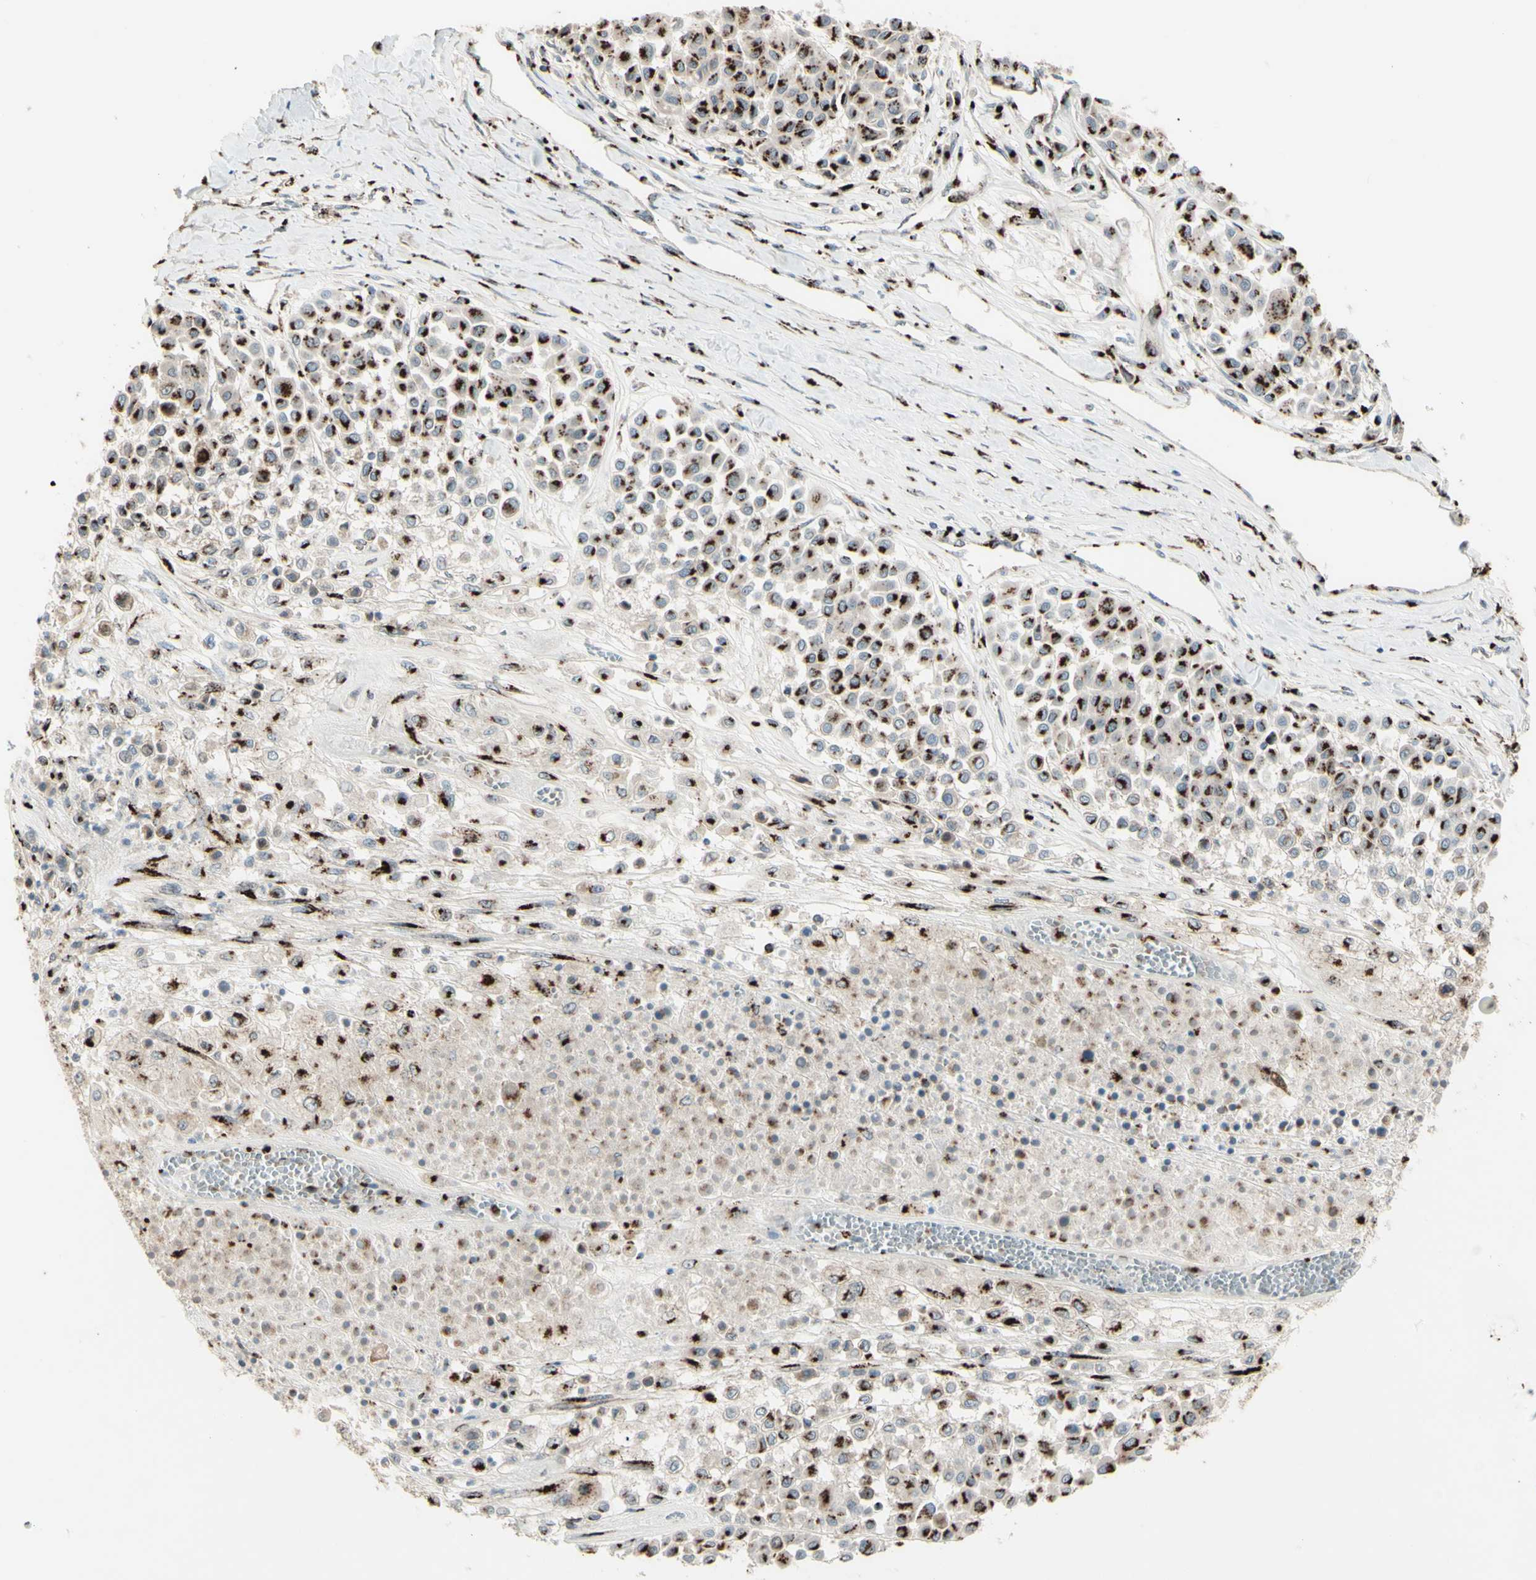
{"staining": {"intensity": "moderate", "quantity": ">75%", "location": "cytoplasmic/membranous"}, "tissue": "melanoma", "cell_type": "Tumor cells", "image_type": "cancer", "snomed": [{"axis": "morphology", "description": "Malignant melanoma, Metastatic site"}, {"axis": "topography", "description": "Soft tissue"}], "caption": "DAB immunohistochemical staining of human melanoma exhibits moderate cytoplasmic/membranous protein expression in approximately >75% of tumor cells. The protein is stained brown, and the nuclei are stained in blue (DAB IHC with brightfield microscopy, high magnification).", "gene": "BPNT2", "patient": {"sex": "male", "age": 41}}